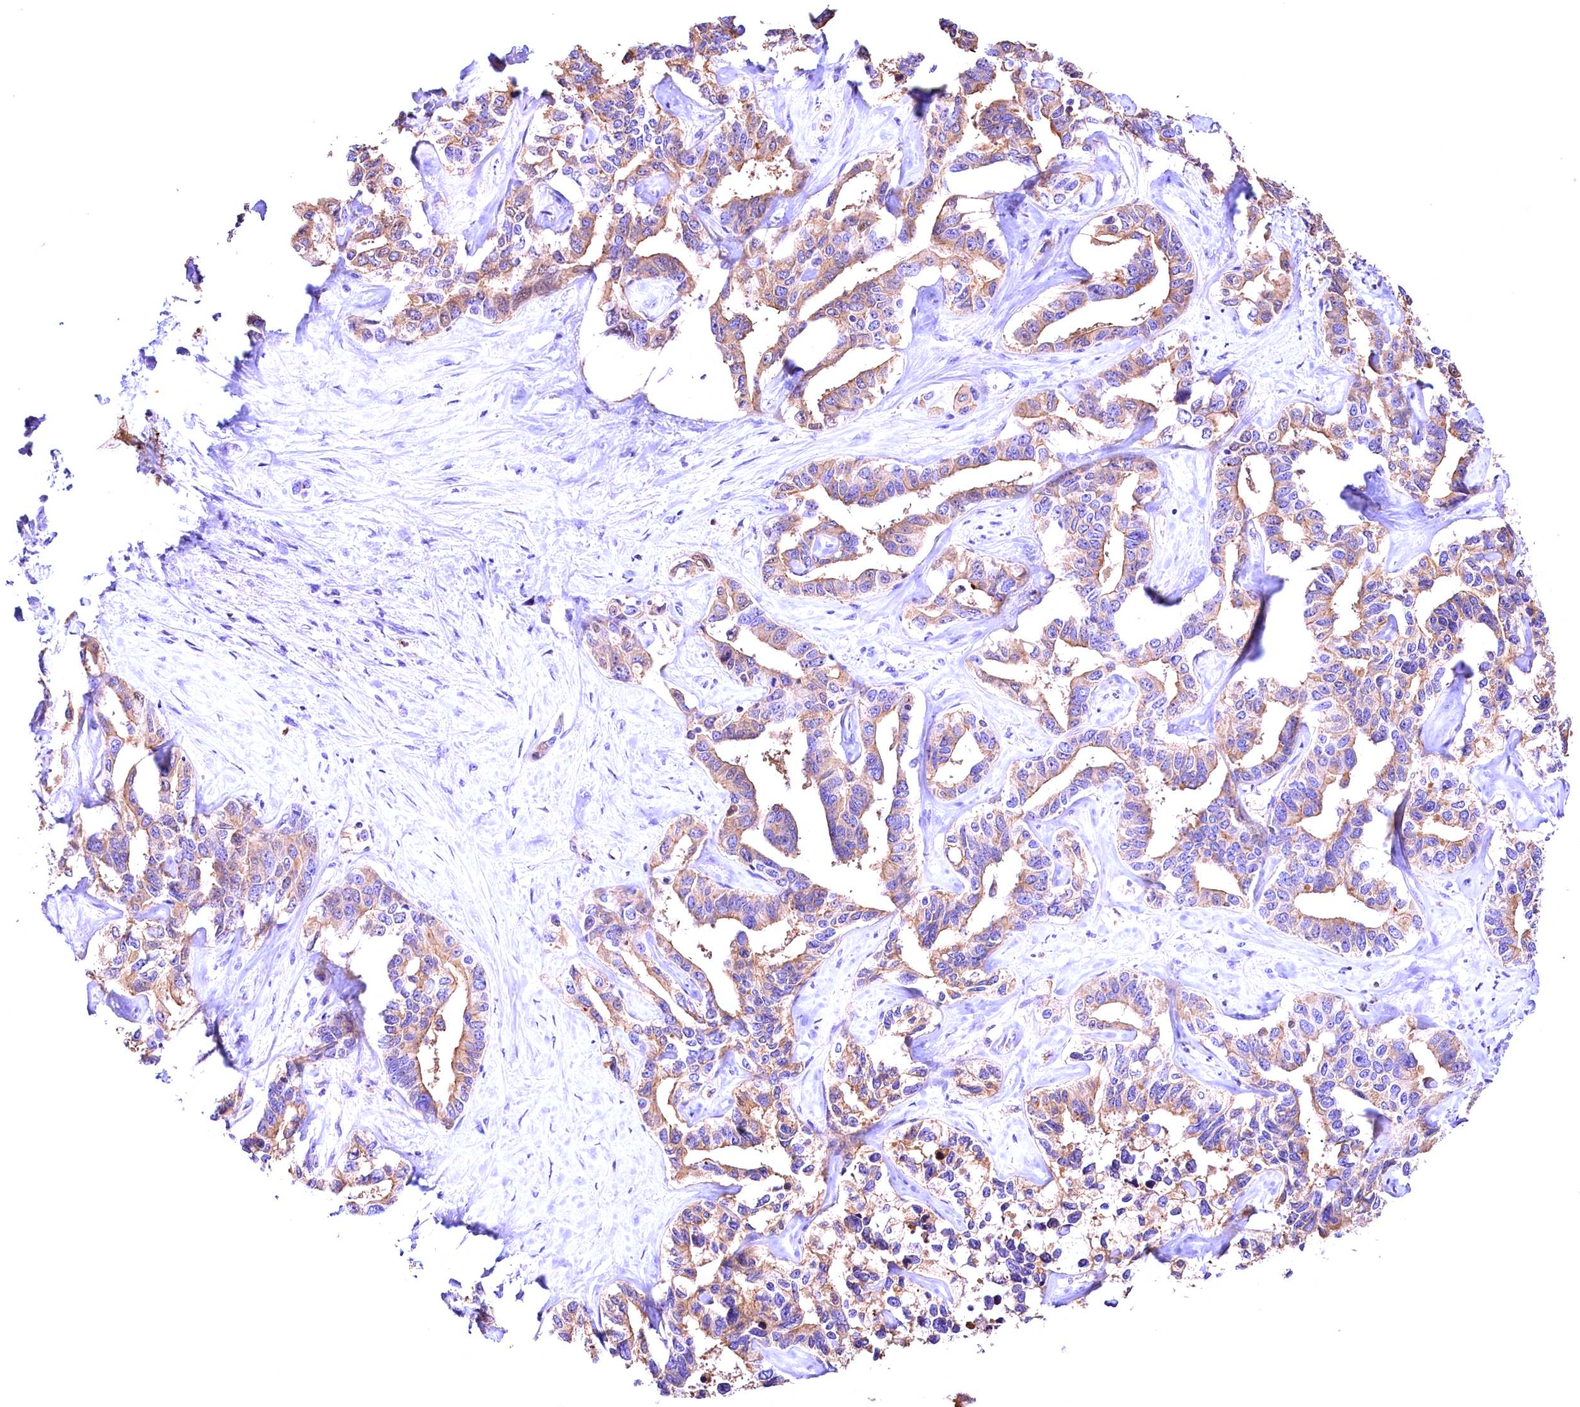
{"staining": {"intensity": "moderate", "quantity": "25%-75%", "location": "cytoplasmic/membranous"}, "tissue": "liver cancer", "cell_type": "Tumor cells", "image_type": "cancer", "snomed": [{"axis": "morphology", "description": "Cholangiocarcinoma"}, {"axis": "topography", "description": "Liver"}], "caption": "Protein staining of liver cancer (cholangiocarcinoma) tissue shows moderate cytoplasmic/membranous expression in about 25%-75% of tumor cells.", "gene": "ARMC6", "patient": {"sex": "male", "age": 59}}